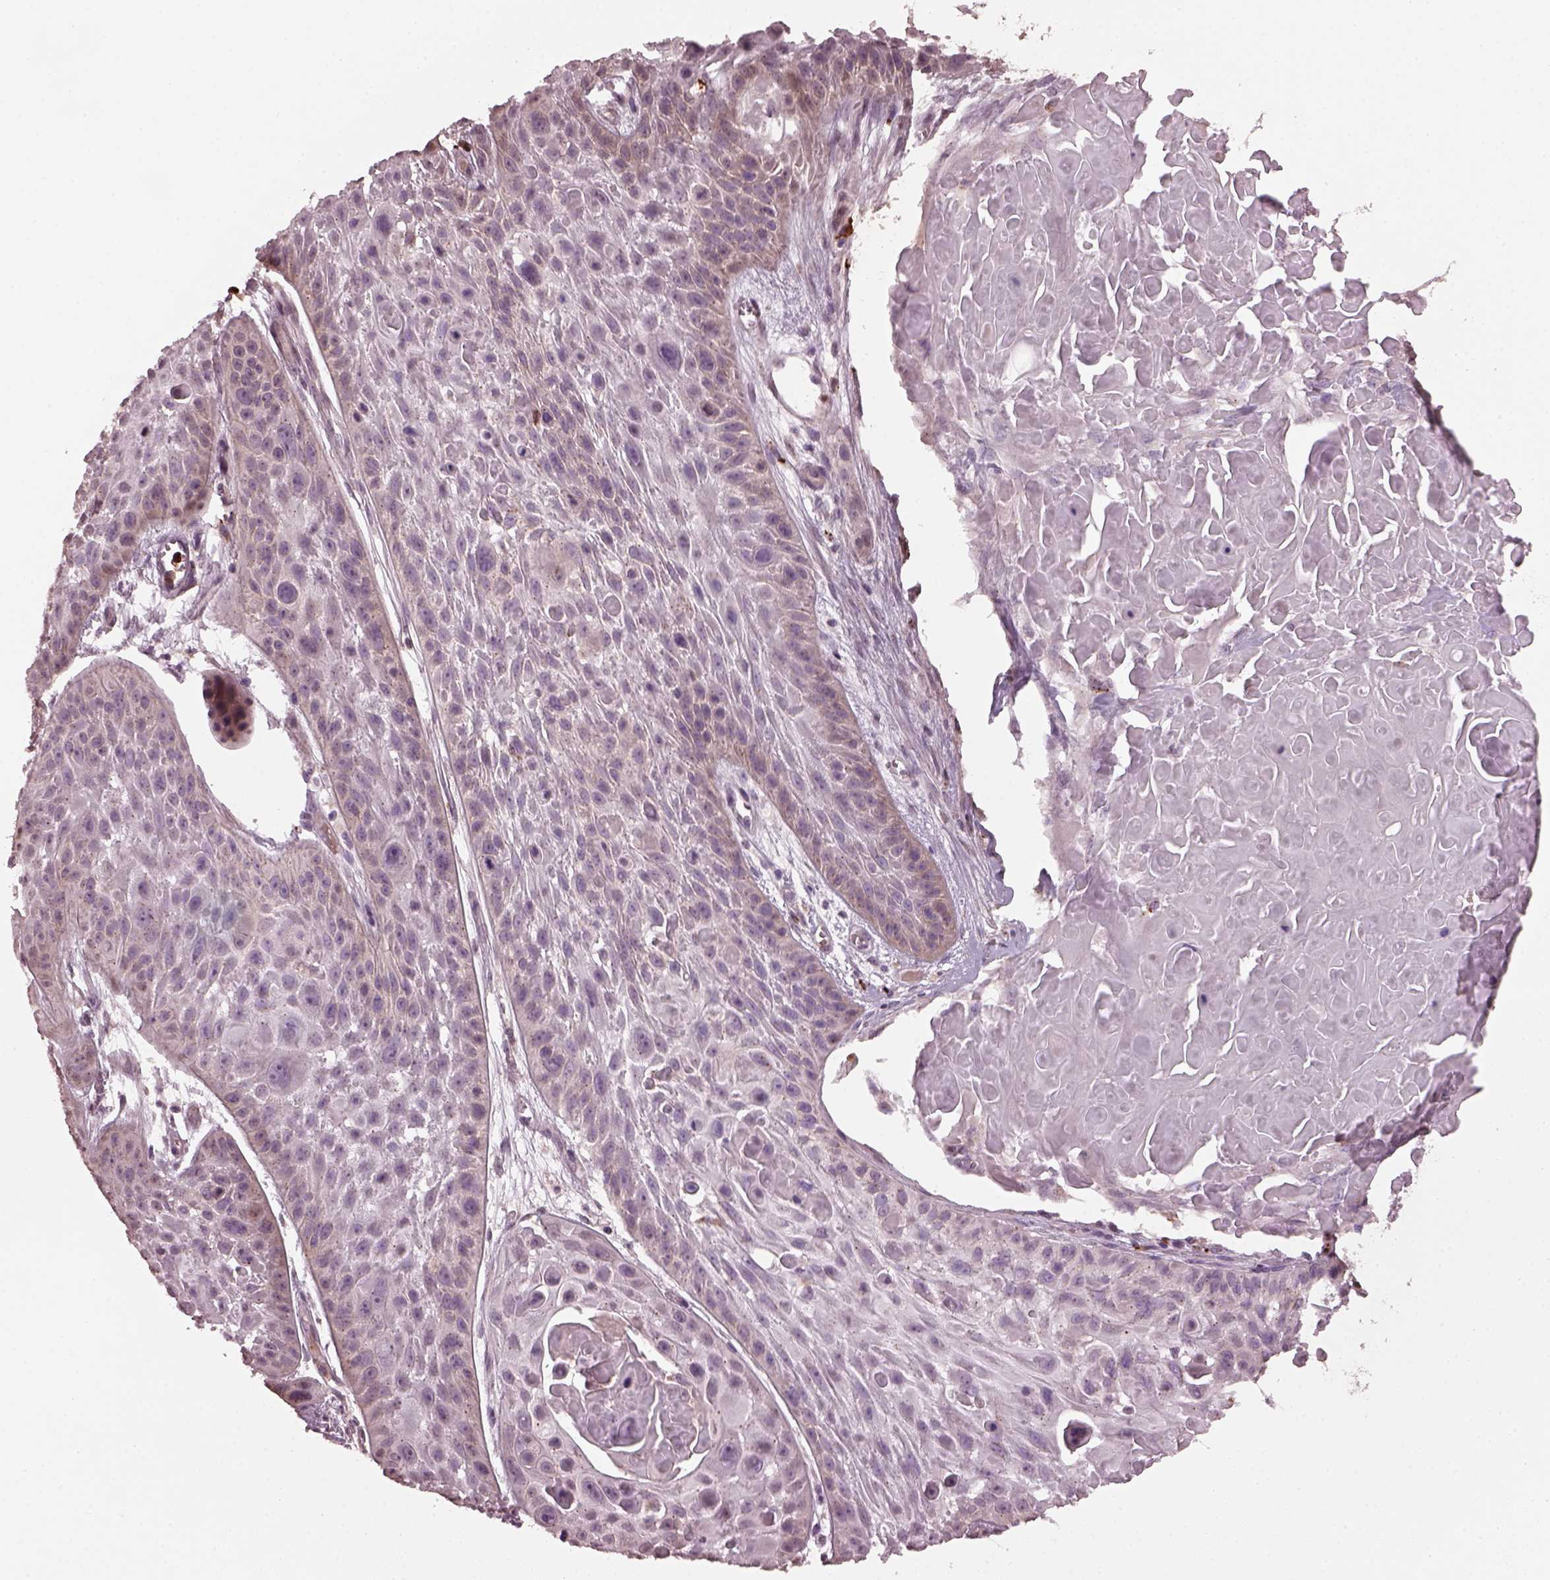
{"staining": {"intensity": "negative", "quantity": "none", "location": "none"}, "tissue": "skin cancer", "cell_type": "Tumor cells", "image_type": "cancer", "snomed": [{"axis": "morphology", "description": "Squamous cell carcinoma, NOS"}, {"axis": "topography", "description": "Skin"}, {"axis": "topography", "description": "Anal"}], "caption": "Histopathology image shows no protein positivity in tumor cells of squamous cell carcinoma (skin) tissue. Brightfield microscopy of IHC stained with DAB (3,3'-diaminobenzidine) (brown) and hematoxylin (blue), captured at high magnification.", "gene": "RUFY3", "patient": {"sex": "female", "age": 75}}